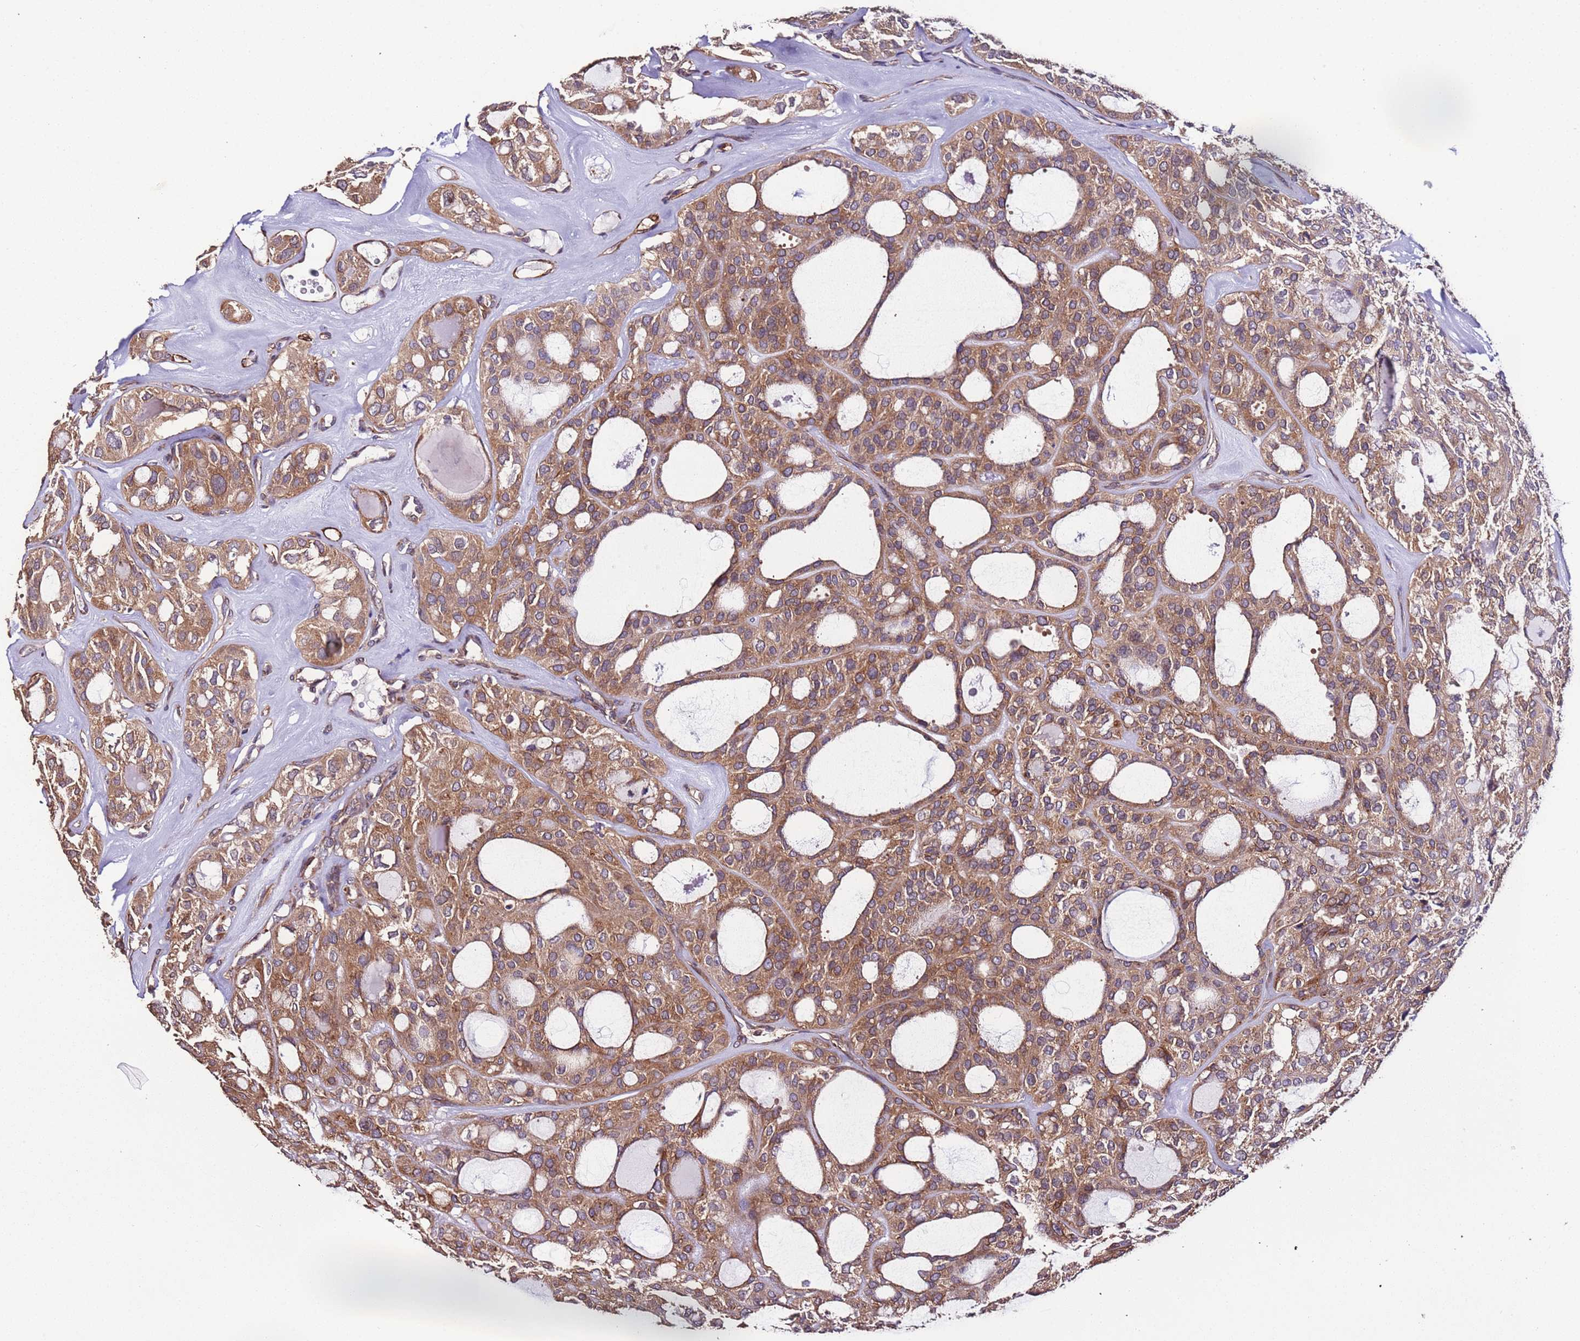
{"staining": {"intensity": "moderate", "quantity": ">75%", "location": "cytoplasmic/membranous"}, "tissue": "thyroid cancer", "cell_type": "Tumor cells", "image_type": "cancer", "snomed": [{"axis": "morphology", "description": "Follicular adenoma carcinoma, NOS"}, {"axis": "topography", "description": "Thyroid gland"}], "caption": "This is an image of immunohistochemistry (IHC) staining of follicular adenoma carcinoma (thyroid), which shows moderate expression in the cytoplasmic/membranous of tumor cells.", "gene": "SLC41A3", "patient": {"sex": "male", "age": 75}}